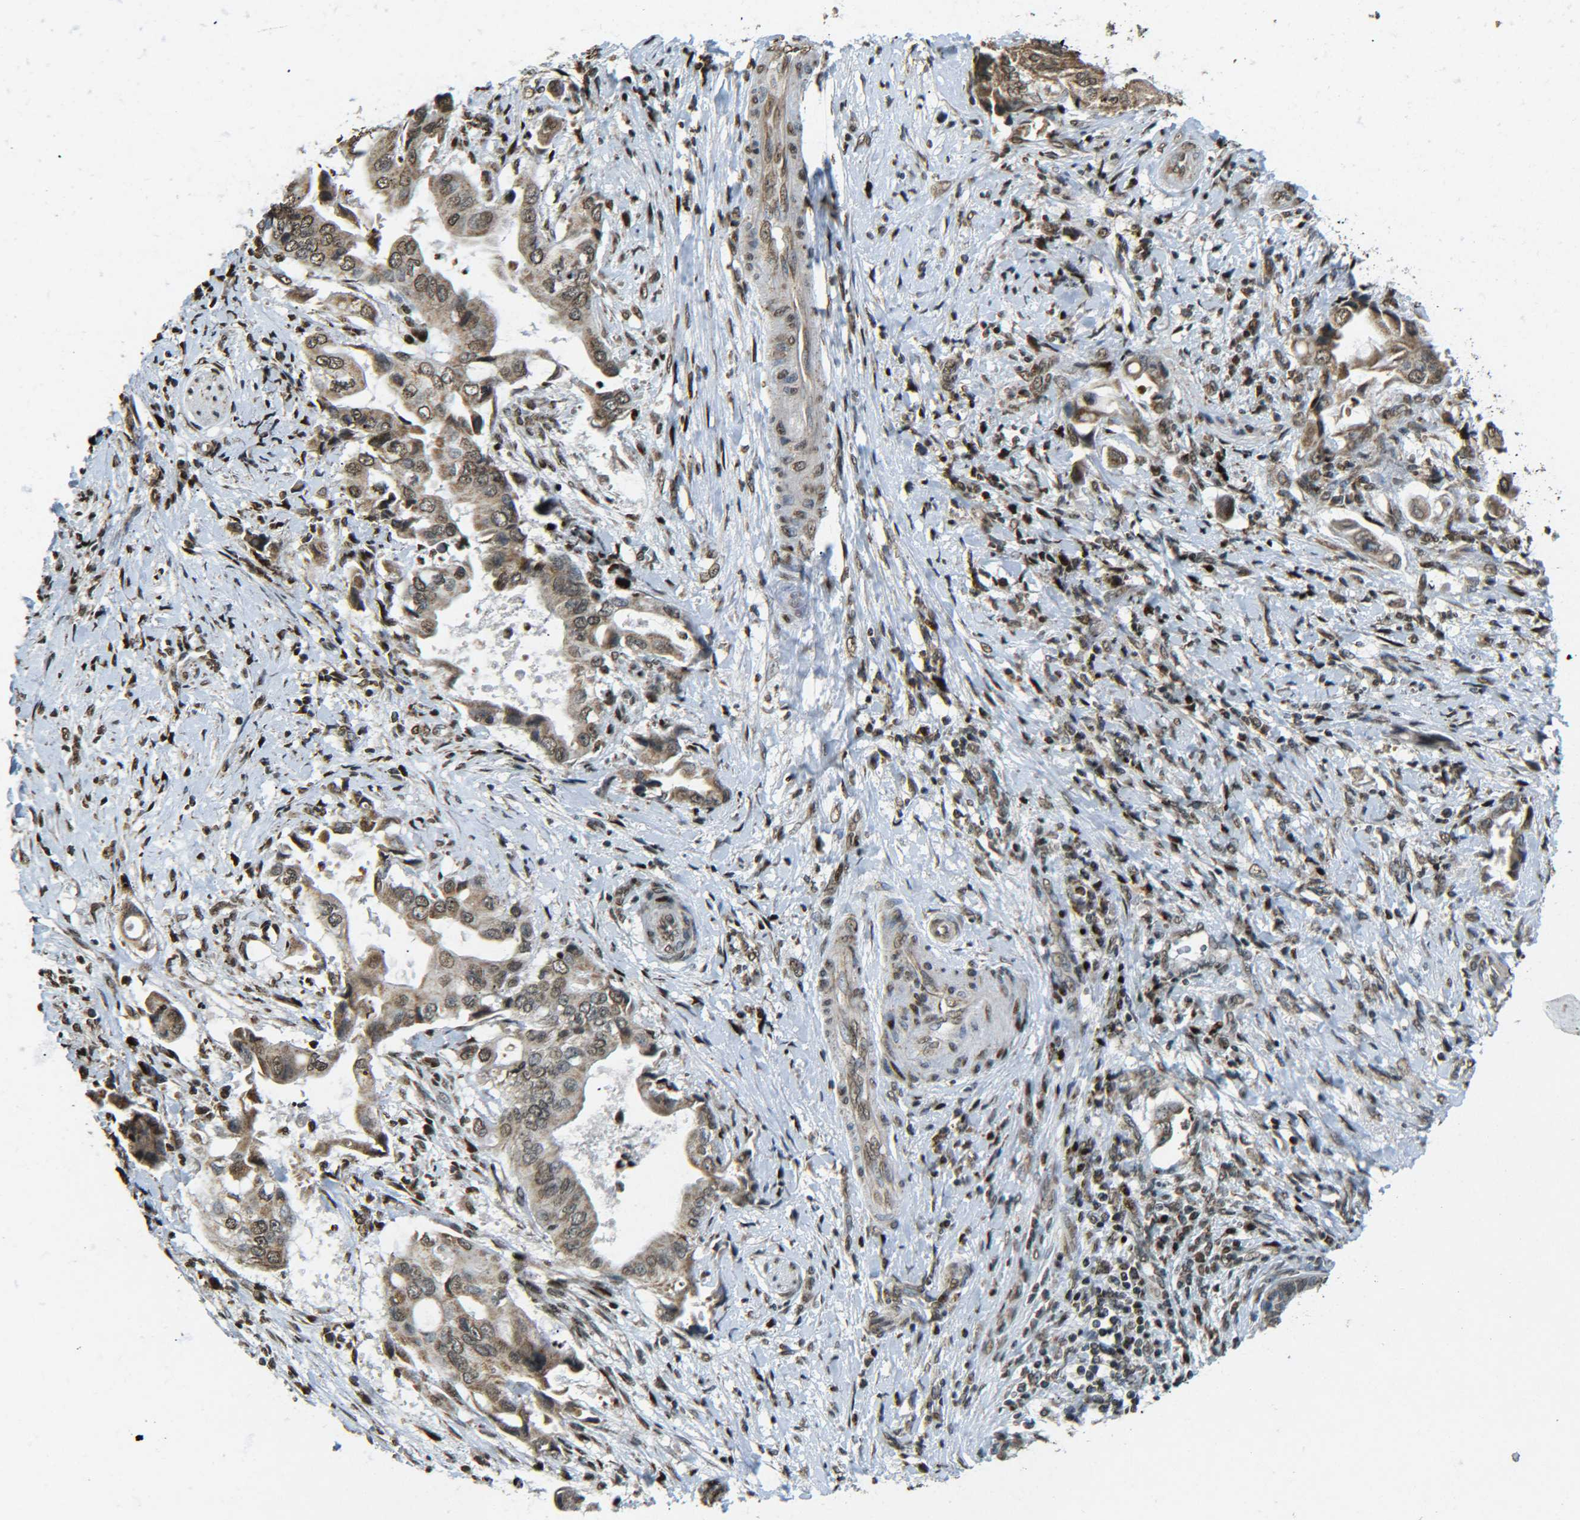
{"staining": {"intensity": "moderate", "quantity": ">75%", "location": "cytoplasmic/membranous,nuclear"}, "tissue": "liver cancer", "cell_type": "Tumor cells", "image_type": "cancer", "snomed": [{"axis": "morphology", "description": "Cholangiocarcinoma"}, {"axis": "topography", "description": "Liver"}], "caption": "Immunohistochemistry of liver cancer reveals medium levels of moderate cytoplasmic/membranous and nuclear staining in approximately >75% of tumor cells. The protein of interest is shown in brown color, while the nuclei are stained blue.", "gene": "NEUROG2", "patient": {"sex": "male", "age": 58}}